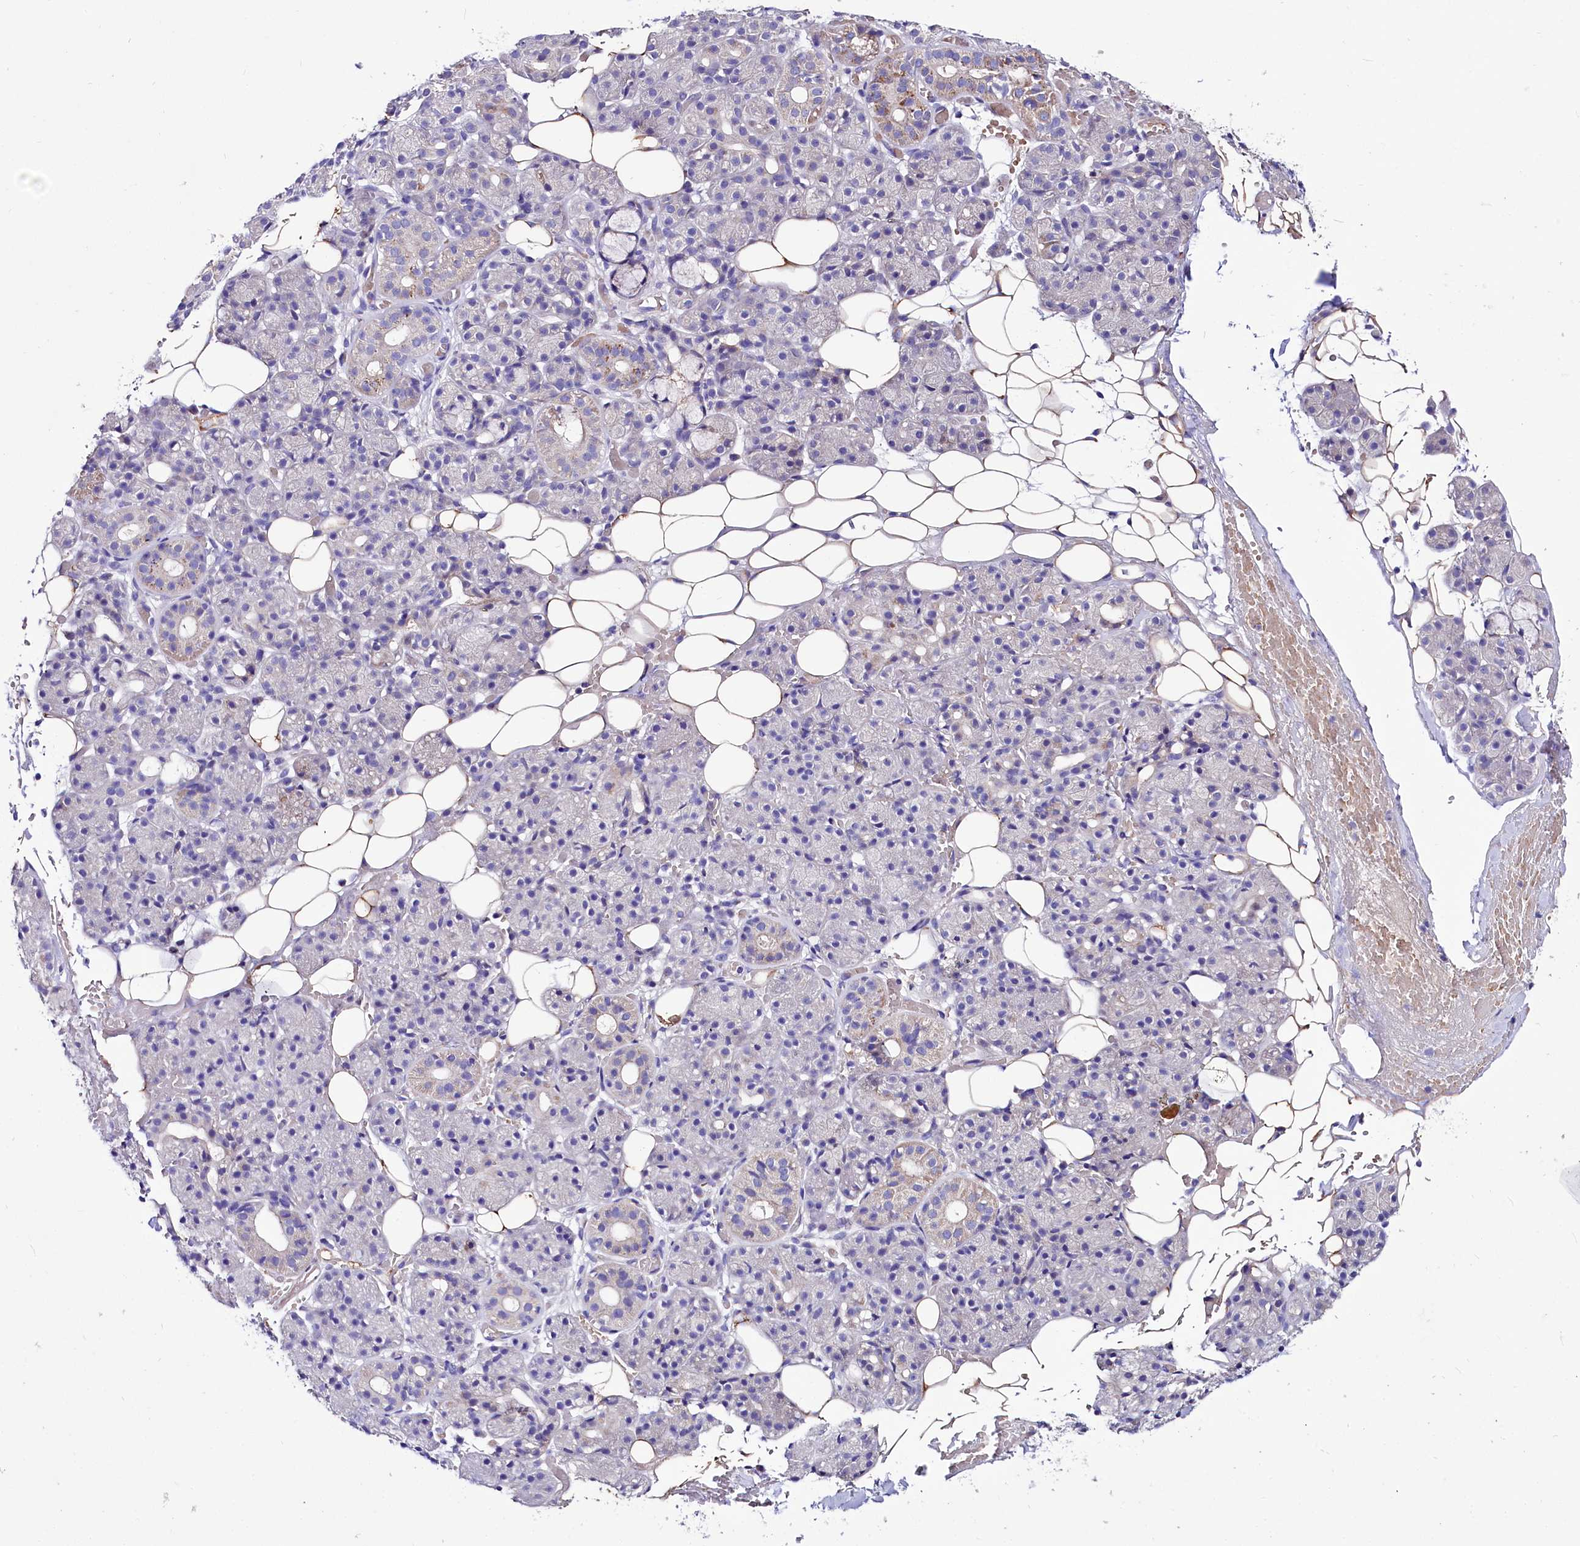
{"staining": {"intensity": "moderate", "quantity": "<25%", "location": "cytoplasmic/membranous"}, "tissue": "salivary gland", "cell_type": "Glandular cells", "image_type": "normal", "snomed": [{"axis": "morphology", "description": "Normal tissue, NOS"}, {"axis": "topography", "description": "Salivary gland"}], "caption": "Brown immunohistochemical staining in normal salivary gland exhibits moderate cytoplasmic/membranous positivity in about <25% of glandular cells. The staining was performed using DAB, with brown indicating positive protein expression. Nuclei are stained blue with hematoxylin.", "gene": "ABHD5", "patient": {"sex": "male", "age": 63}}